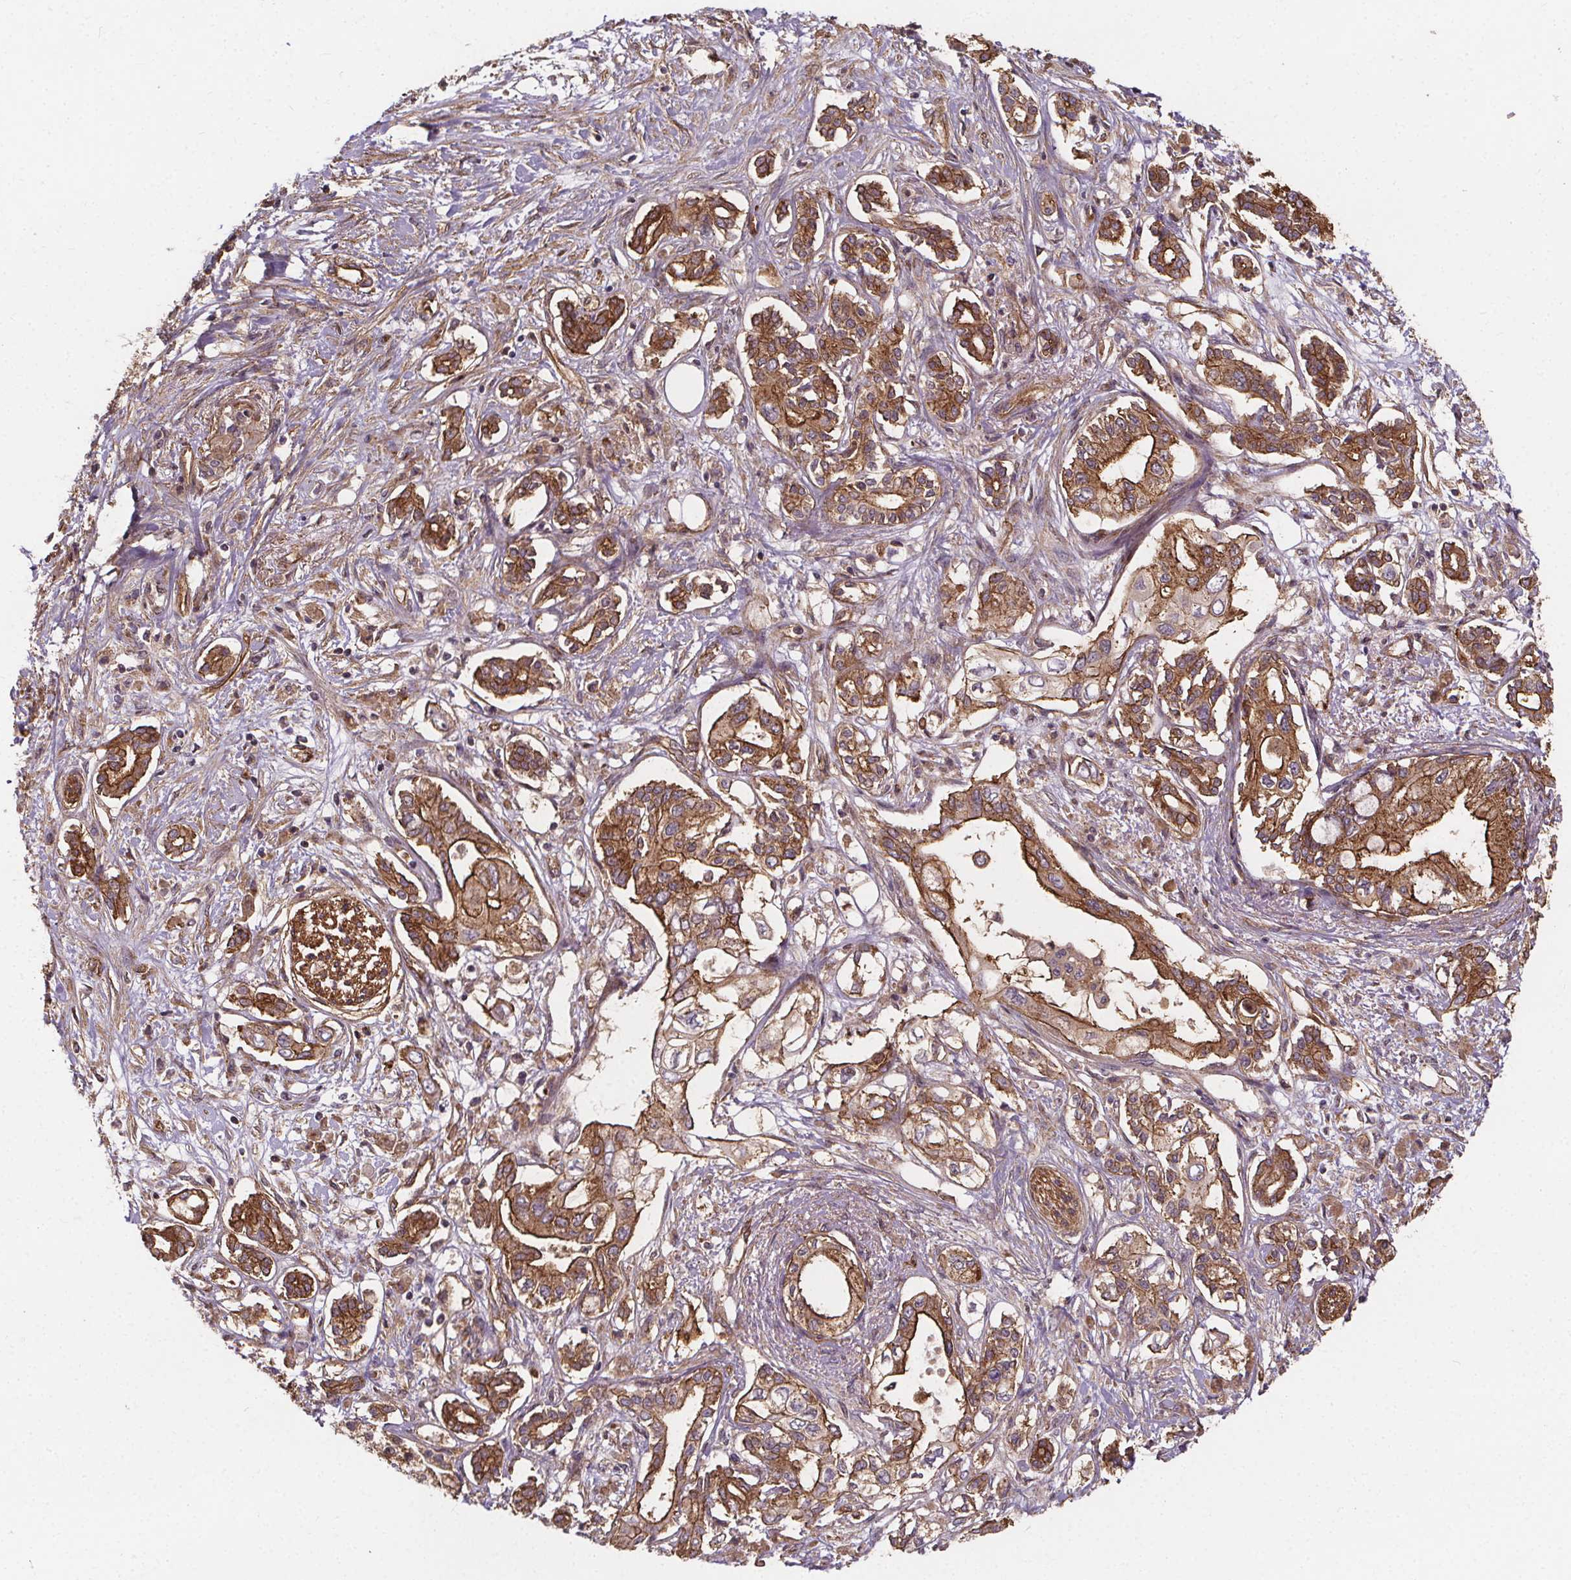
{"staining": {"intensity": "moderate", "quantity": ">75%", "location": "cytoplasmic/membranous"}, "tissue": "pancreatic cancer", "cell_type": "Tumor cells", "image_type": "cancer", "snomed": [{"axis": "morphology", "description": "Adenocarcinoma, NOS"}, {"axis": "topography", "description": "Pancreas"}], "caption": "This histopathology image displays IHC staining of pancreatic cancer (adenocarcinoma), with medium moderate cytoplasmic/membranous expression in approximately >75% of tumor cells.", "gene": "CLINT1", "patient": {"sex": "female", "age": 63}}